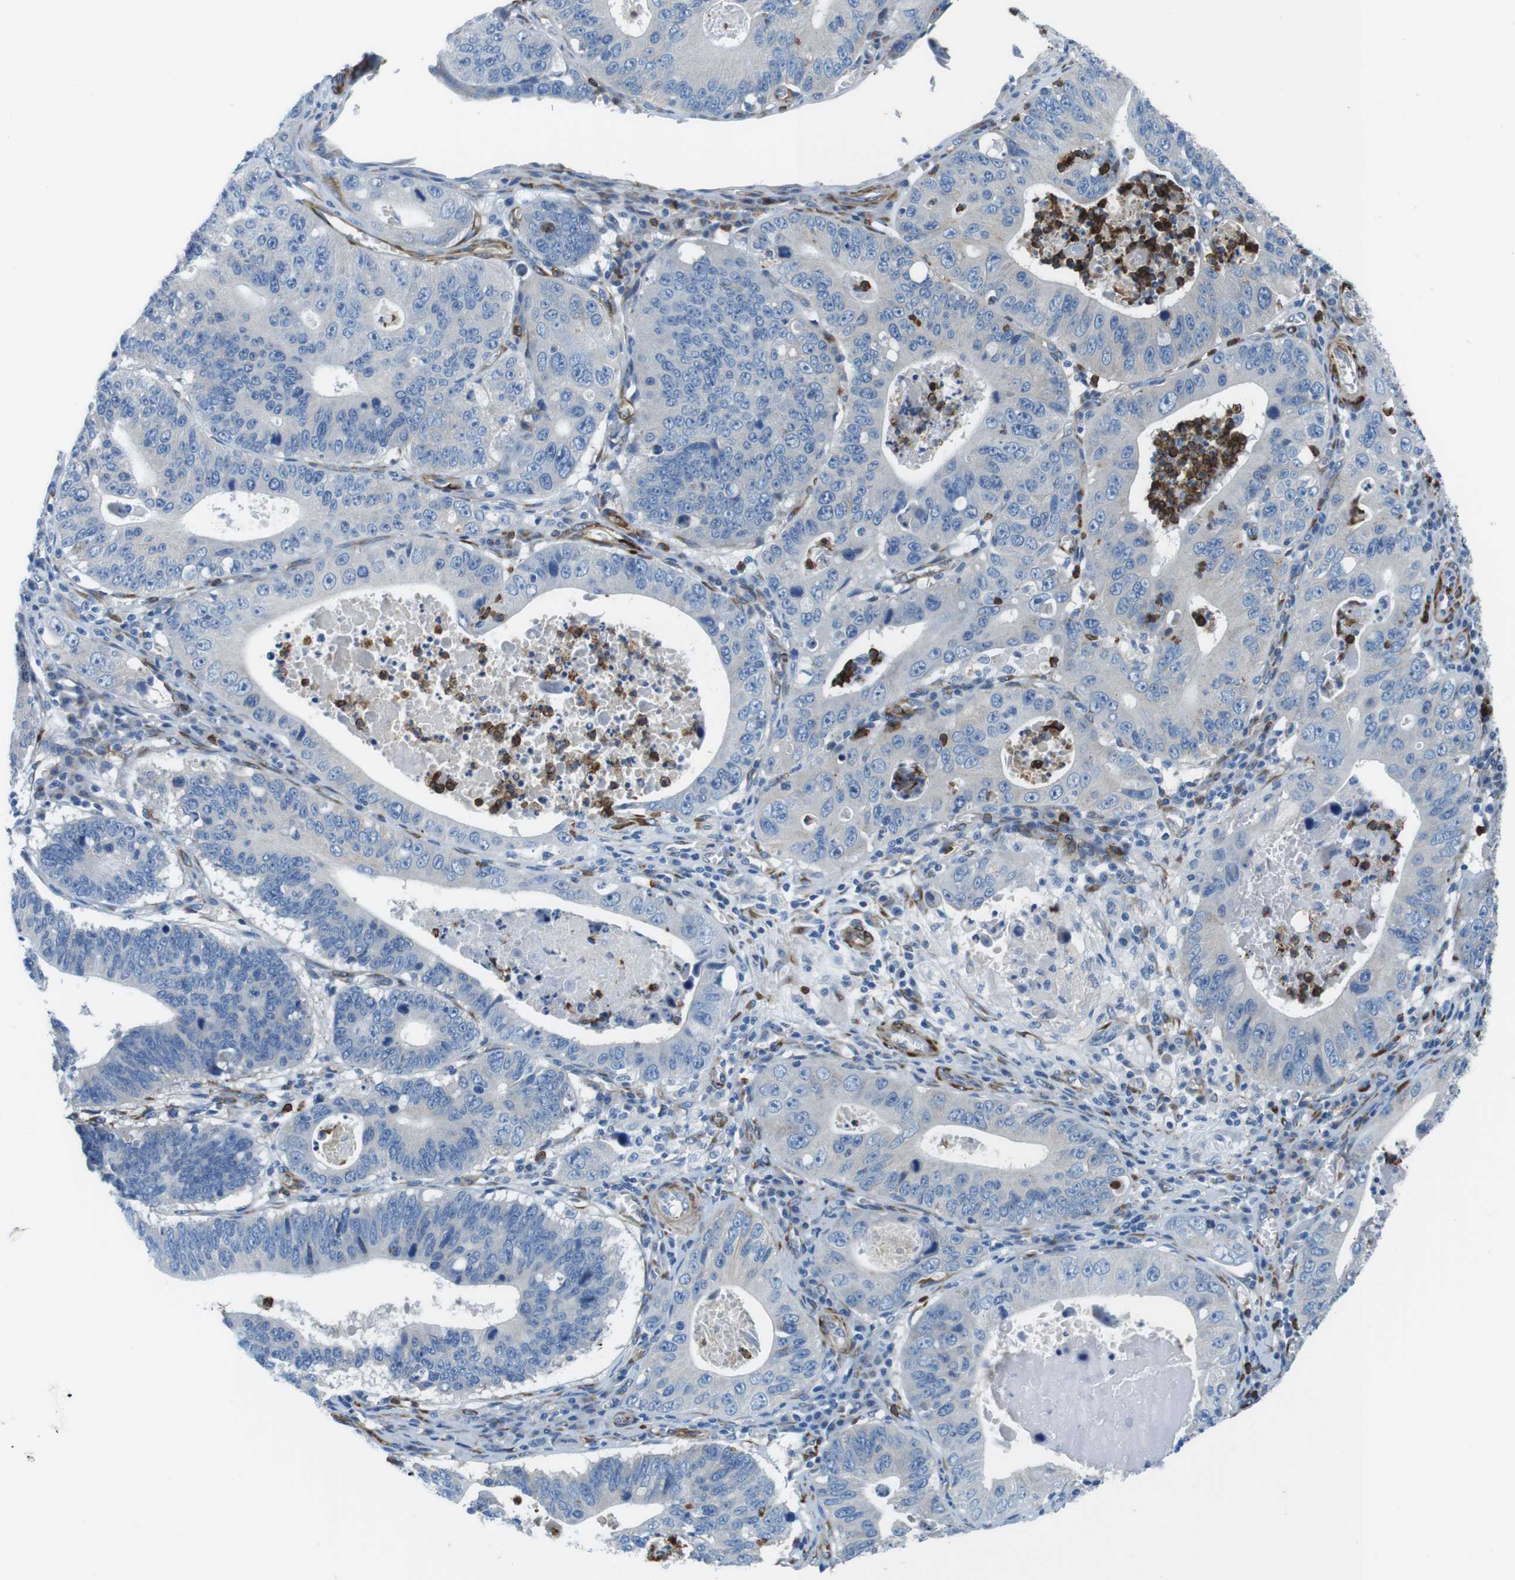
{"staining": {"intensity": "weak", "quantity": "<25%", "location": "cytoplasmic/membranous"}, "tissue": "stomach cancer", "cell_type": "Tumor cells", "image_type": "cancer", "snomed": [{"axis": "morphology", "description": "Adenocarcinoma, NOS"}, {"axis": "topography", "description": "Stomach"}], "caption": "A histopathology image of human stomach adenocarcinoma is negative for staining in tumor cells.", "gene": "EMP2", "patient": {"sex": "male", "age": 59}}